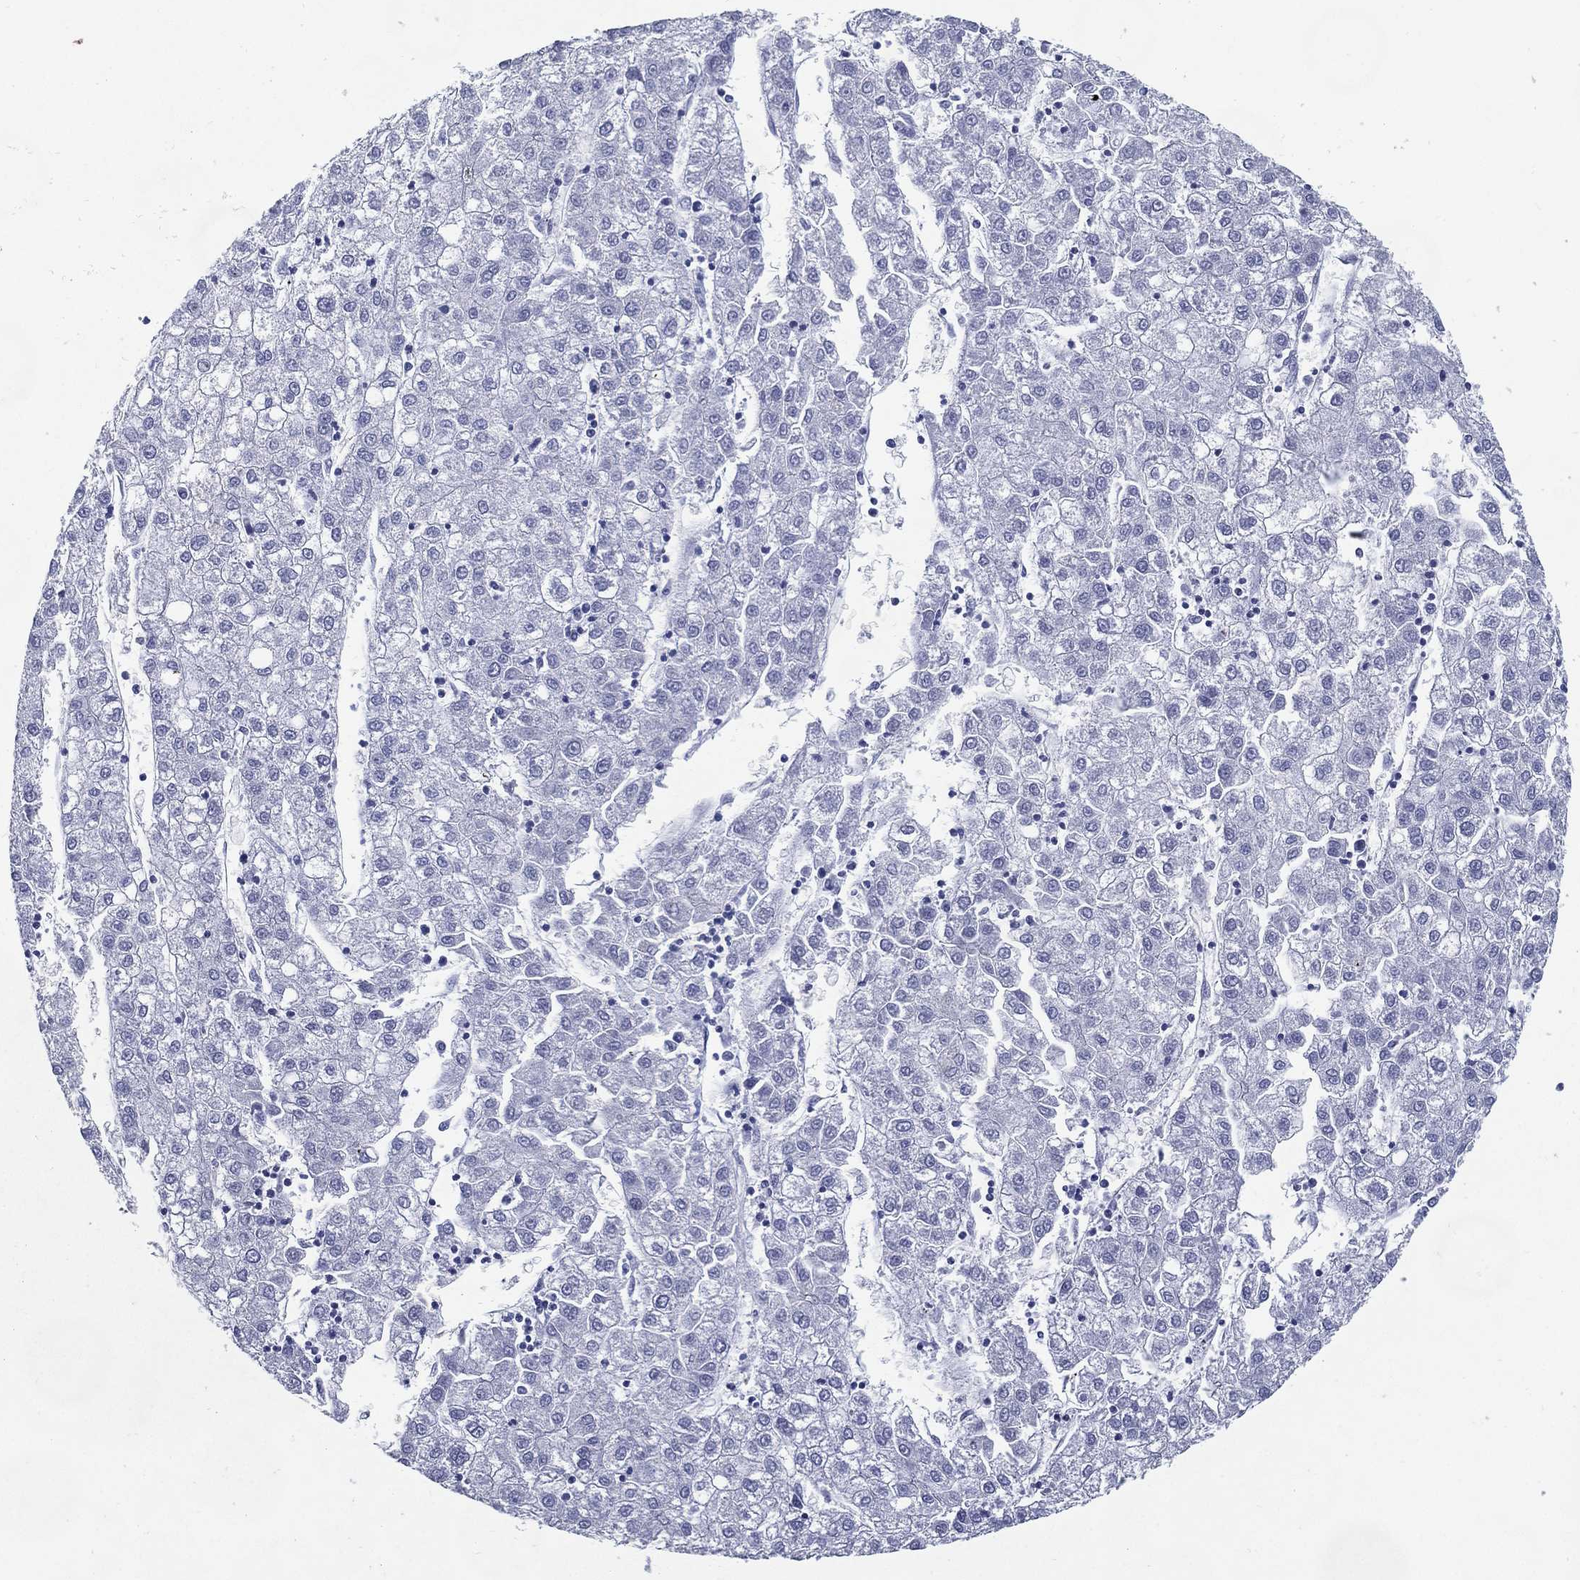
{"staining": {"intensity": "negative", "quantity": "none", "location": "none"}, "tissue": "liver cancer", "cell_type": "Tumor cells", "image_type": "cancer", "snomed": [{"axis": "morphology", "description": "Carcinoma, Hepatocellular, NOS"}, {"axis": "topography", "description": "Liver"}], "caption": "DAB (3,3'-diaminobenzidine) immunohistochemical staining of hepatocellular carcinoma (liver) displays no significant positivity in tumor cells.", "gene": "C19orf18", "patient": {"sex": "male", "age": 72}}